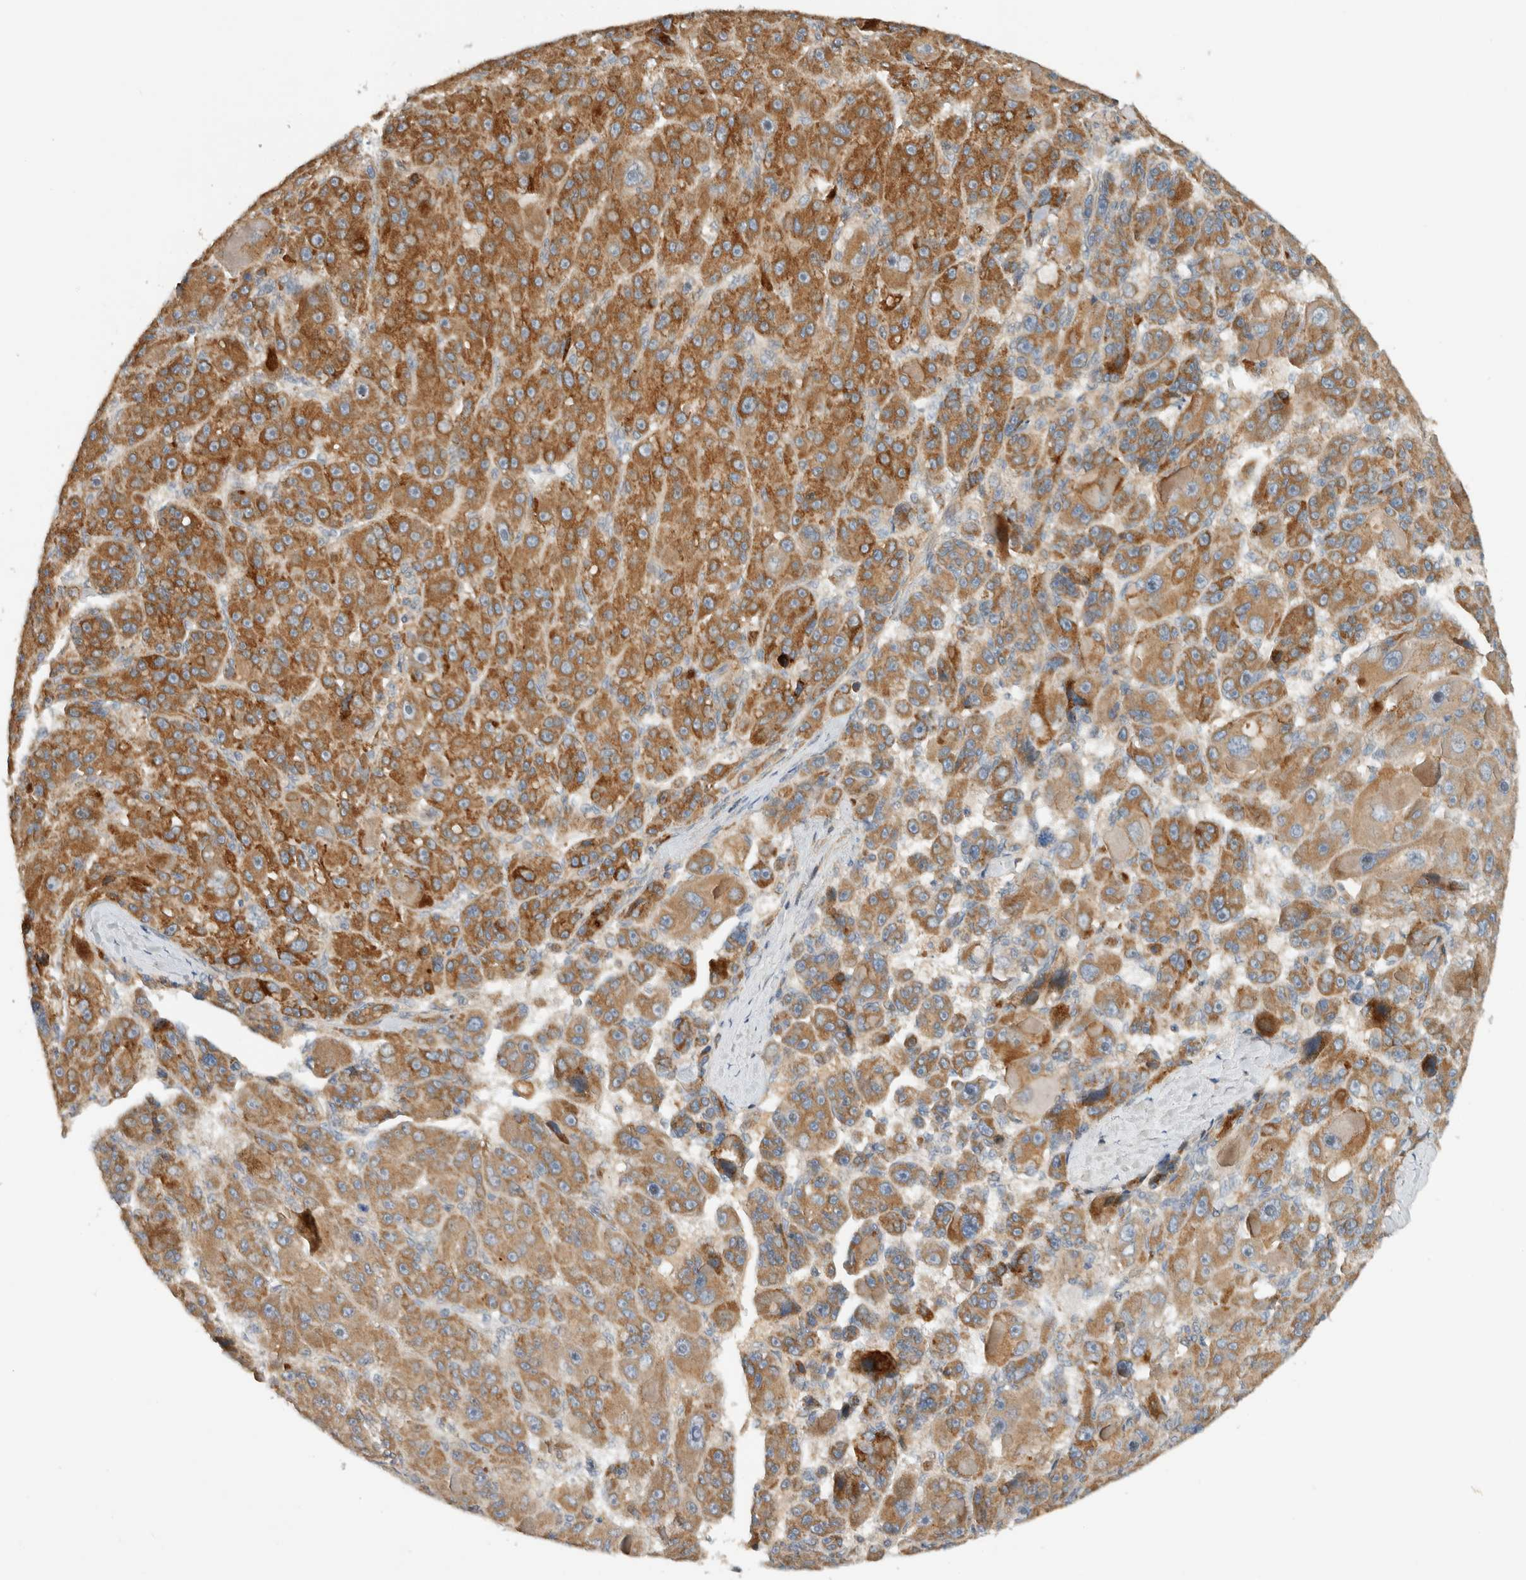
{"staining": {"intensity": "strong", "quantity": "25%-75%", "location": "cytoplasmic/membranous"}, "tissue": "liver cancer", "cell_type": "Tumor cells", "image_type": "cancer", "snomed": [{"axis": "morphology", "description": "Carcinoma, Hepatocellular, NOS"}, {"axis": "topography", "description": "Liver"}], "caption": "Liver cancer stained with a protein marker demonstrates strong staining in tumor cells.", "gene": "ARMC9", "patient": {"sex": "male", "age": 76}}